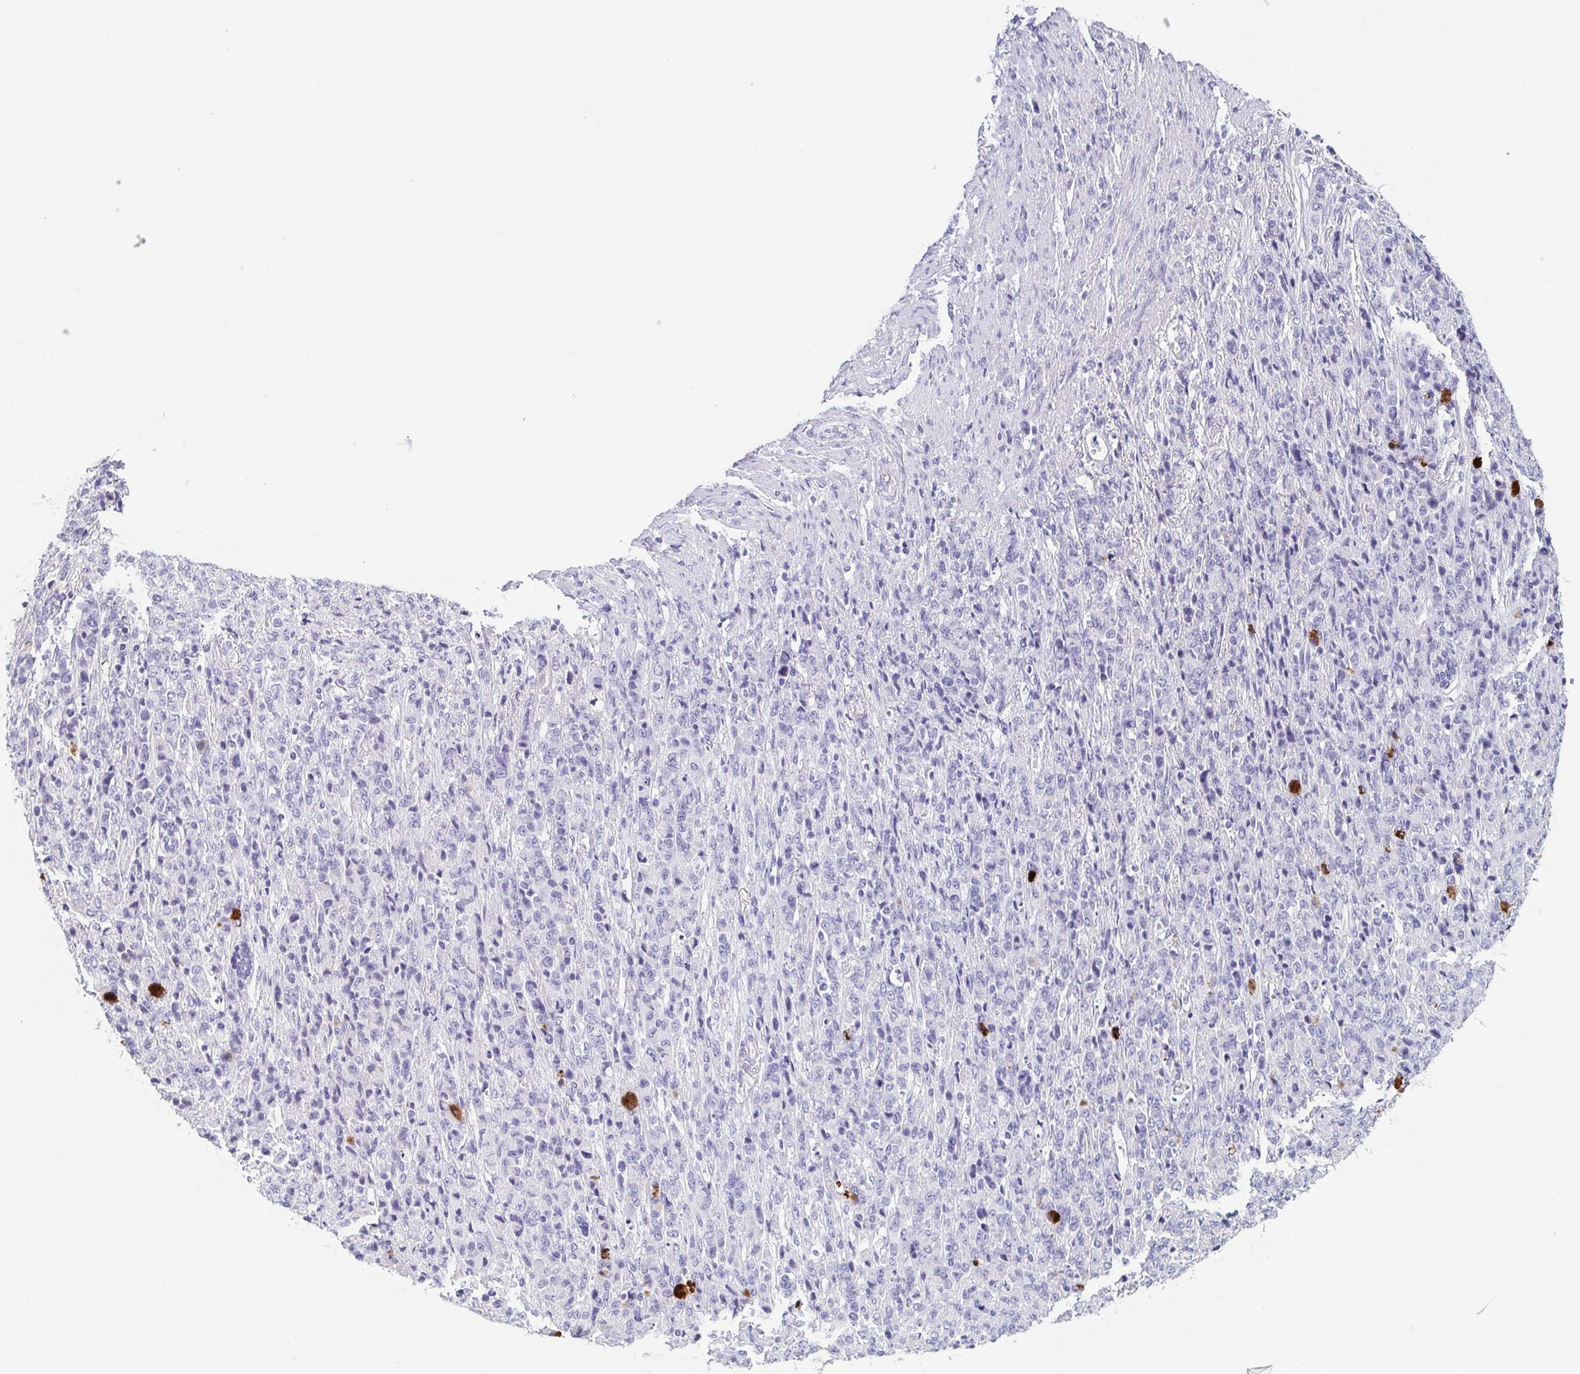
{"staining": {"intensity": "negative", "quantity": "none", "location": "none"}, "tissue": "stomach cancer", "cell_type": "Tumor cells", "image_type": "cancer", "snomed": [{"axis": "morphology", "description": "Adenocarcinoma, NOS"}, {"axis": "topography", "description": "Stomach"}], "caption": "This is a histopathology image of immunohistochemistry (IHC) staining of stomach adenocarcinoma, which shows no positivity in tumor cells. The staining is performed using DAB (3,3'-diaminobenzidine) brown chromogen with nuclei counter-stained in using hematoxylin.", "gene": "ITLN1", "patient": {"sex": "female", "age": 79}}